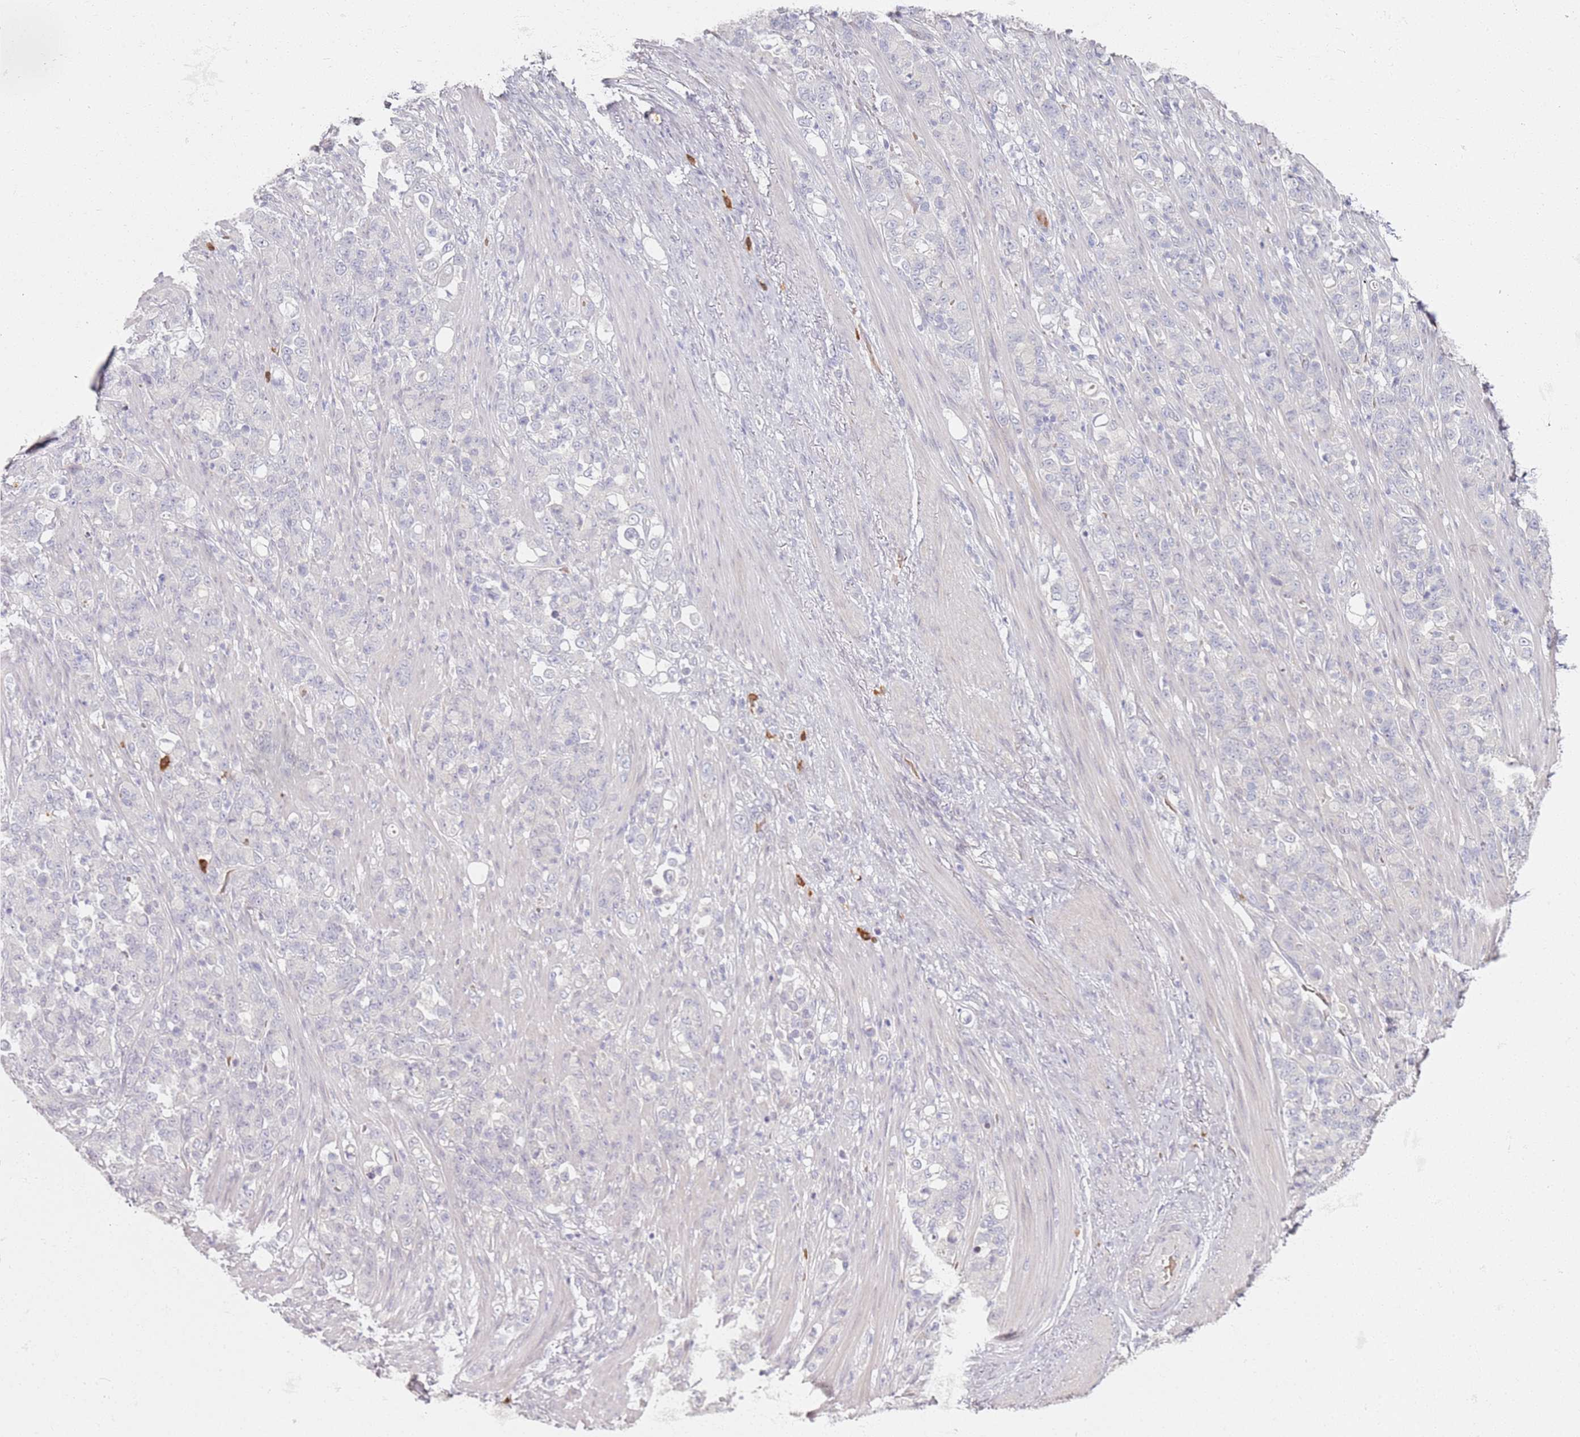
{"staining": {"intensity": "negative", "quantity": "none", "location": "none"}, "tissue": "stomach cancer", "cell_type": "Tumor cells", "image_type": "cancer", "snomed": [{"axis": "morphology", "description": "Normal tissue, NOS"}, {"axis": "morphology", "description": "Adenocarcinoma, NOS"}, {"axis": "topography", "description": "Stomach"}], "caption": "A histopathology image of stomach cancer stained for a protein displays no brown staining in tumor cells.", "gene": "CD40LG", "patient": {"sex": "female", "age": 79}}